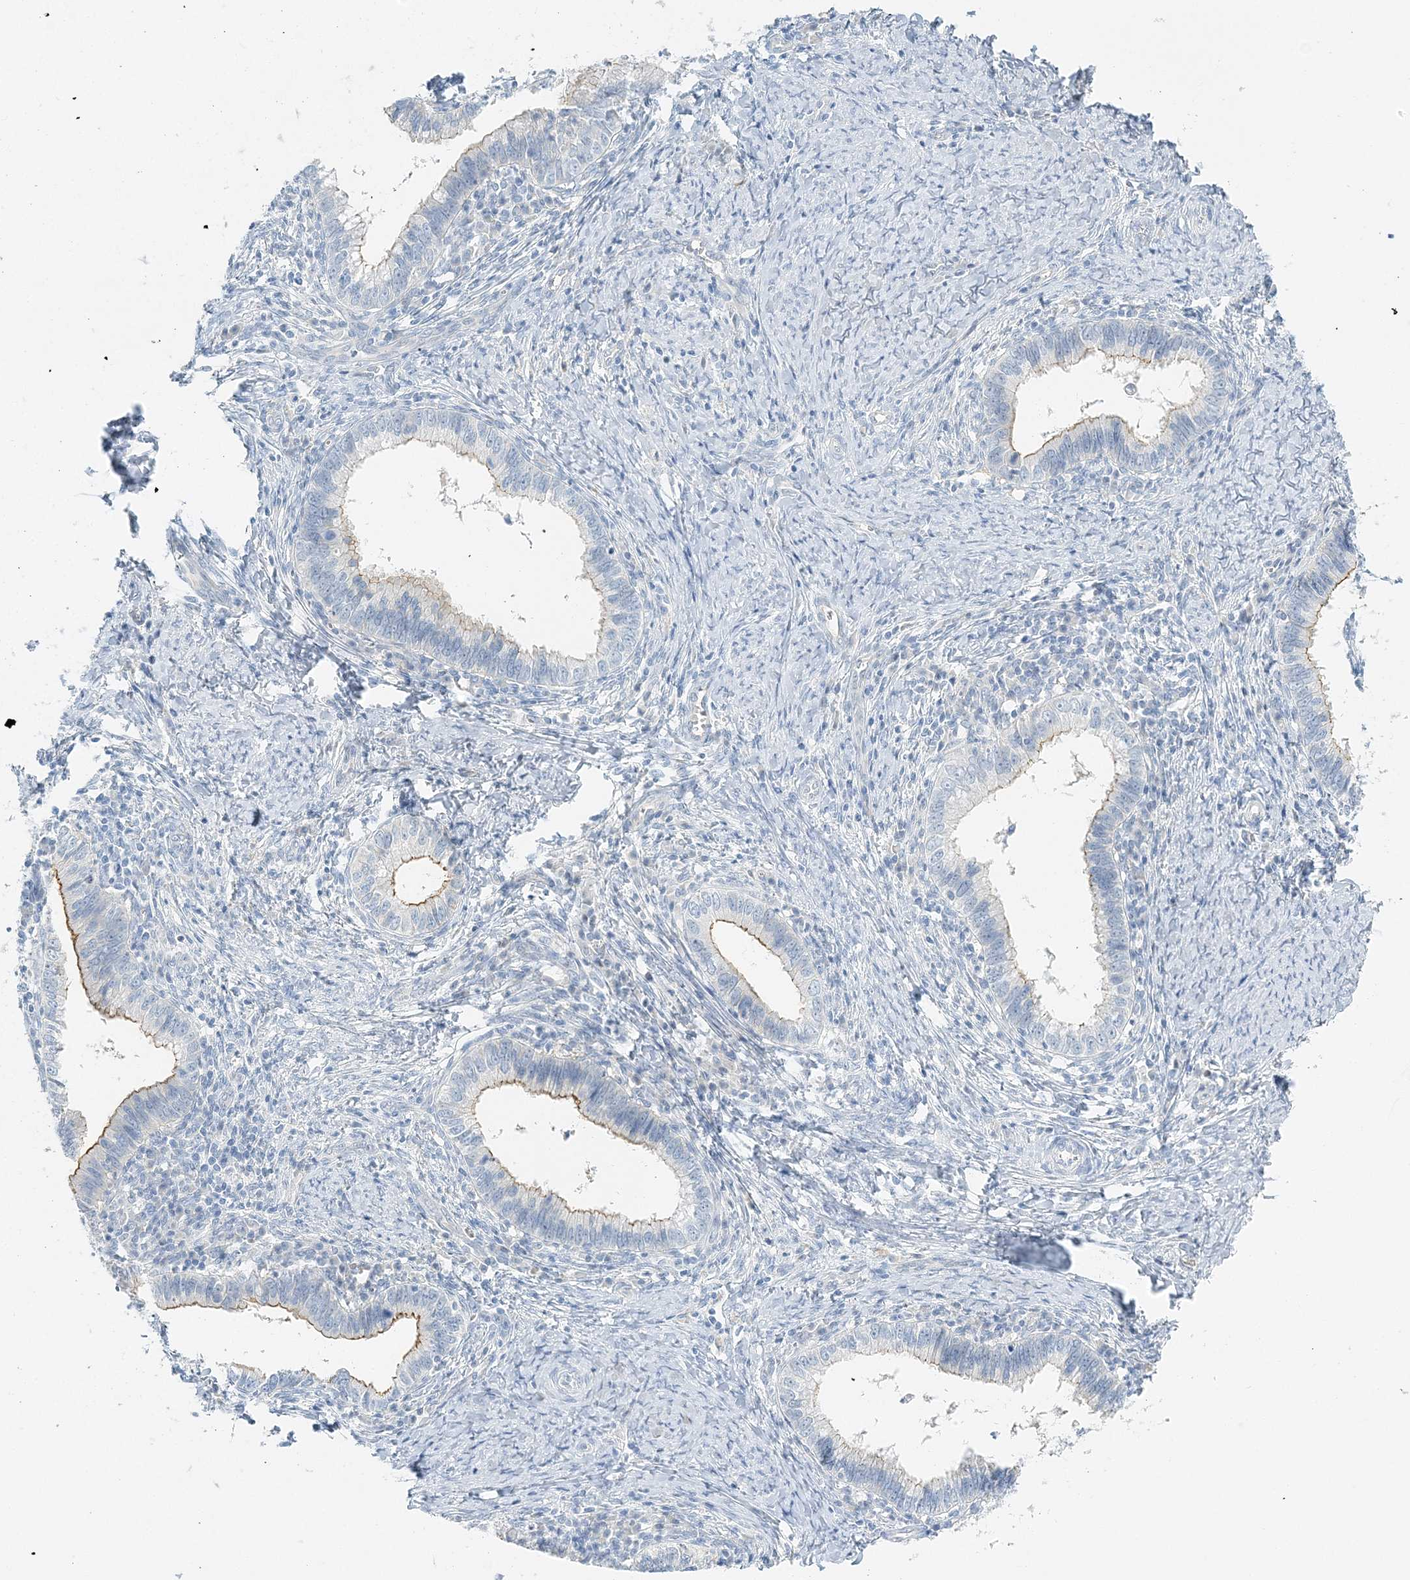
{"staining": {"intensity": "negative", "quantity": "none", "location": "none"}, "tissue": "cervical cancer", "cell_type": "Tumor cells", "image_type": "cancer", "snomed": [{"axis": "morphology", "description": "Adenocarcinoma, NOS"}, {"axis": "topography", "description": "Cervix"}], "caption": "A high-resolution micrograph shows immunohistochemistry staining of cervical adenocarcinoma, which reveals no significant staining in tumor cells. (Brightfield microscopy of DAB IHC at high magnification).", "gene": "VILL", "patient": {"sex": "female", "age": 36}}